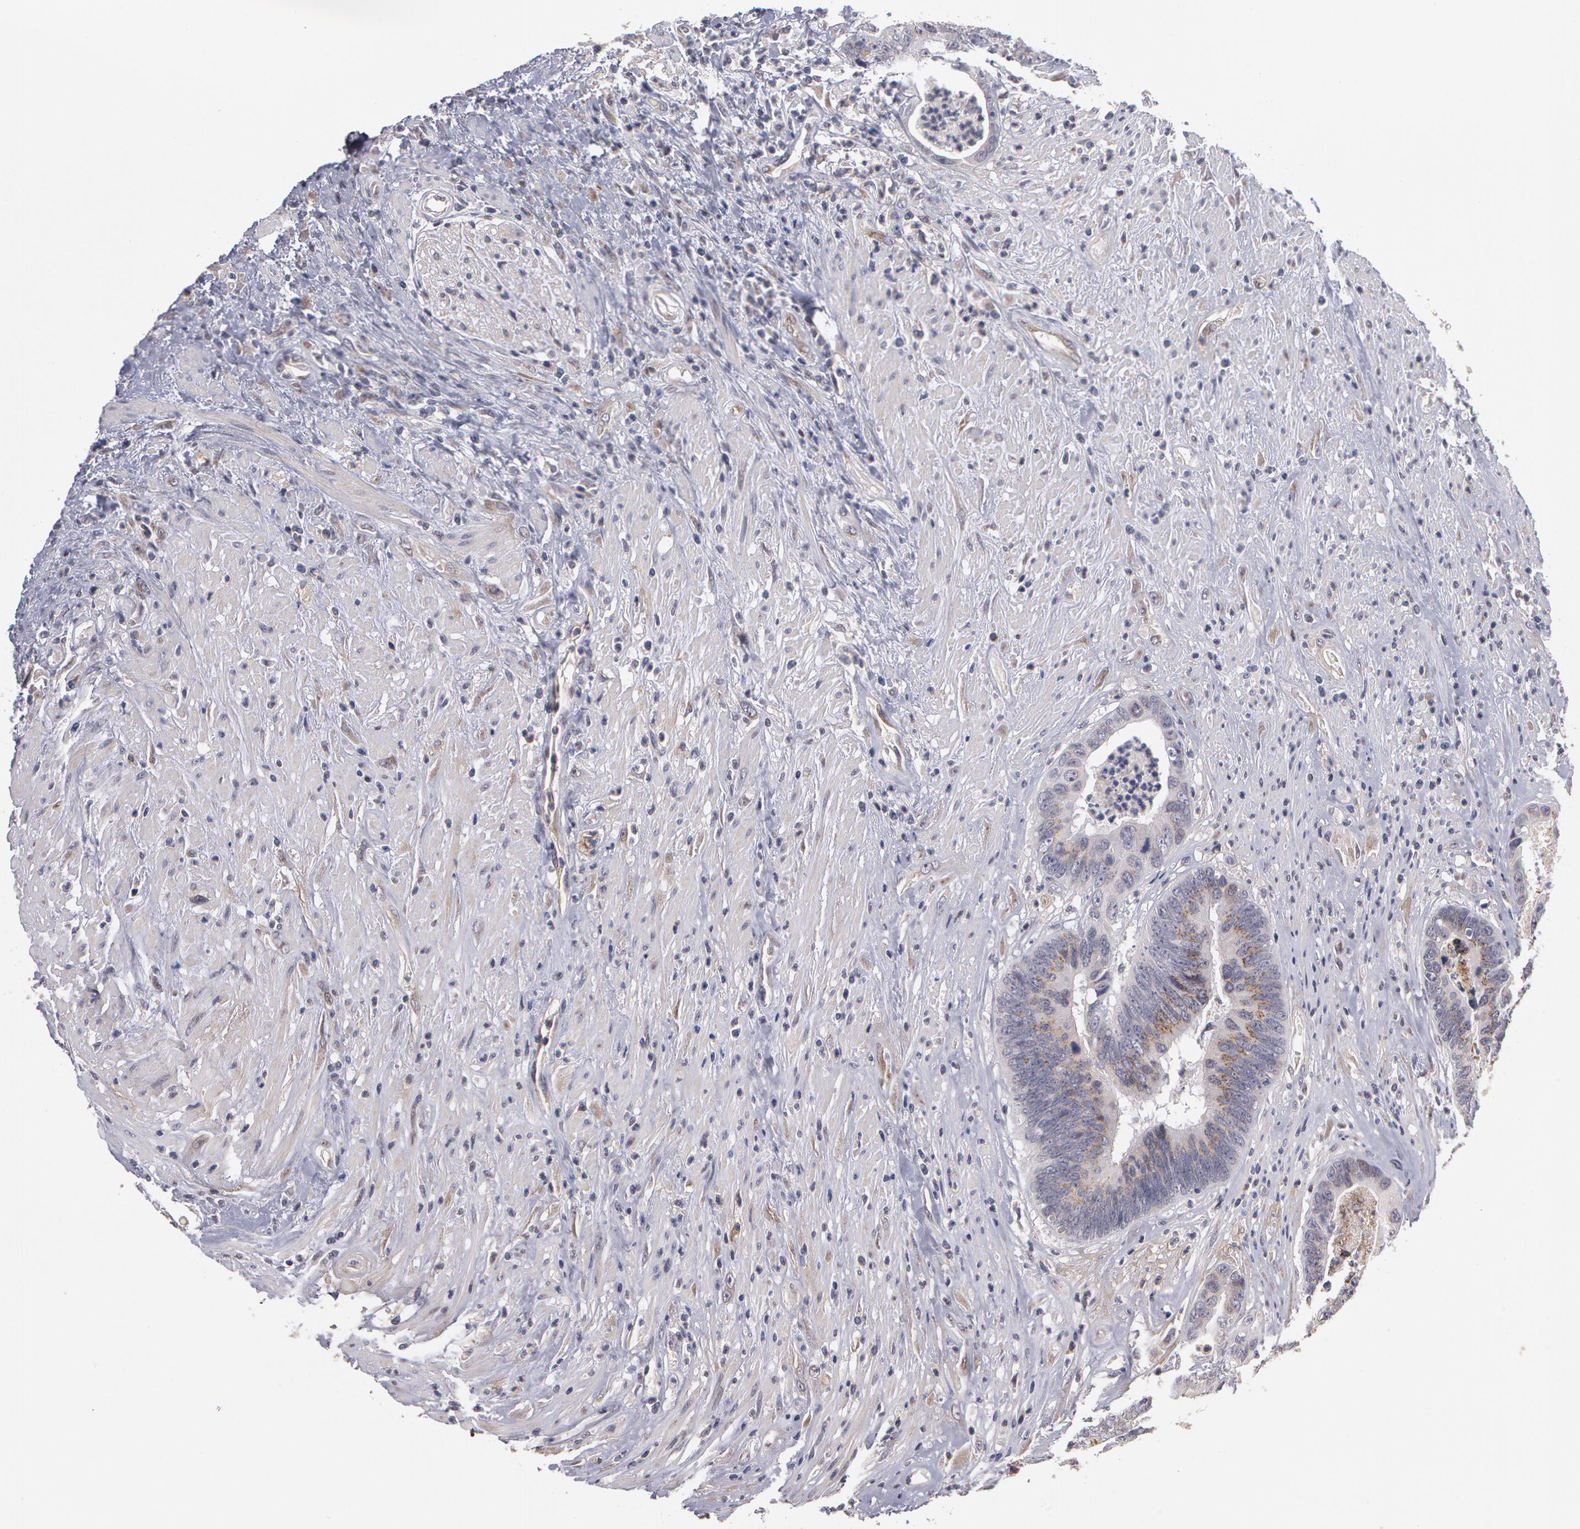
{"staining": {"intensity": "negative", "quantity": "none", "location": "none"}, "tissue": "colorectal cancer", "cell_type": "Tumor cells", "image_type": "cancer", "snomed": [{"axis": "morphology", "description": "Adenocarcinoma, NOS"}, {"axis": "topography", "description": "Rectum"}], "caption": "IHC image of neoplastic tissue: human colorectal adenocarcinoma stained with DAB (3,3'-diaminobenzidine) displays no significant protein expression in tumor cells.", "gene": "STX5", "patient": {"sex": "female", "age": 65}}